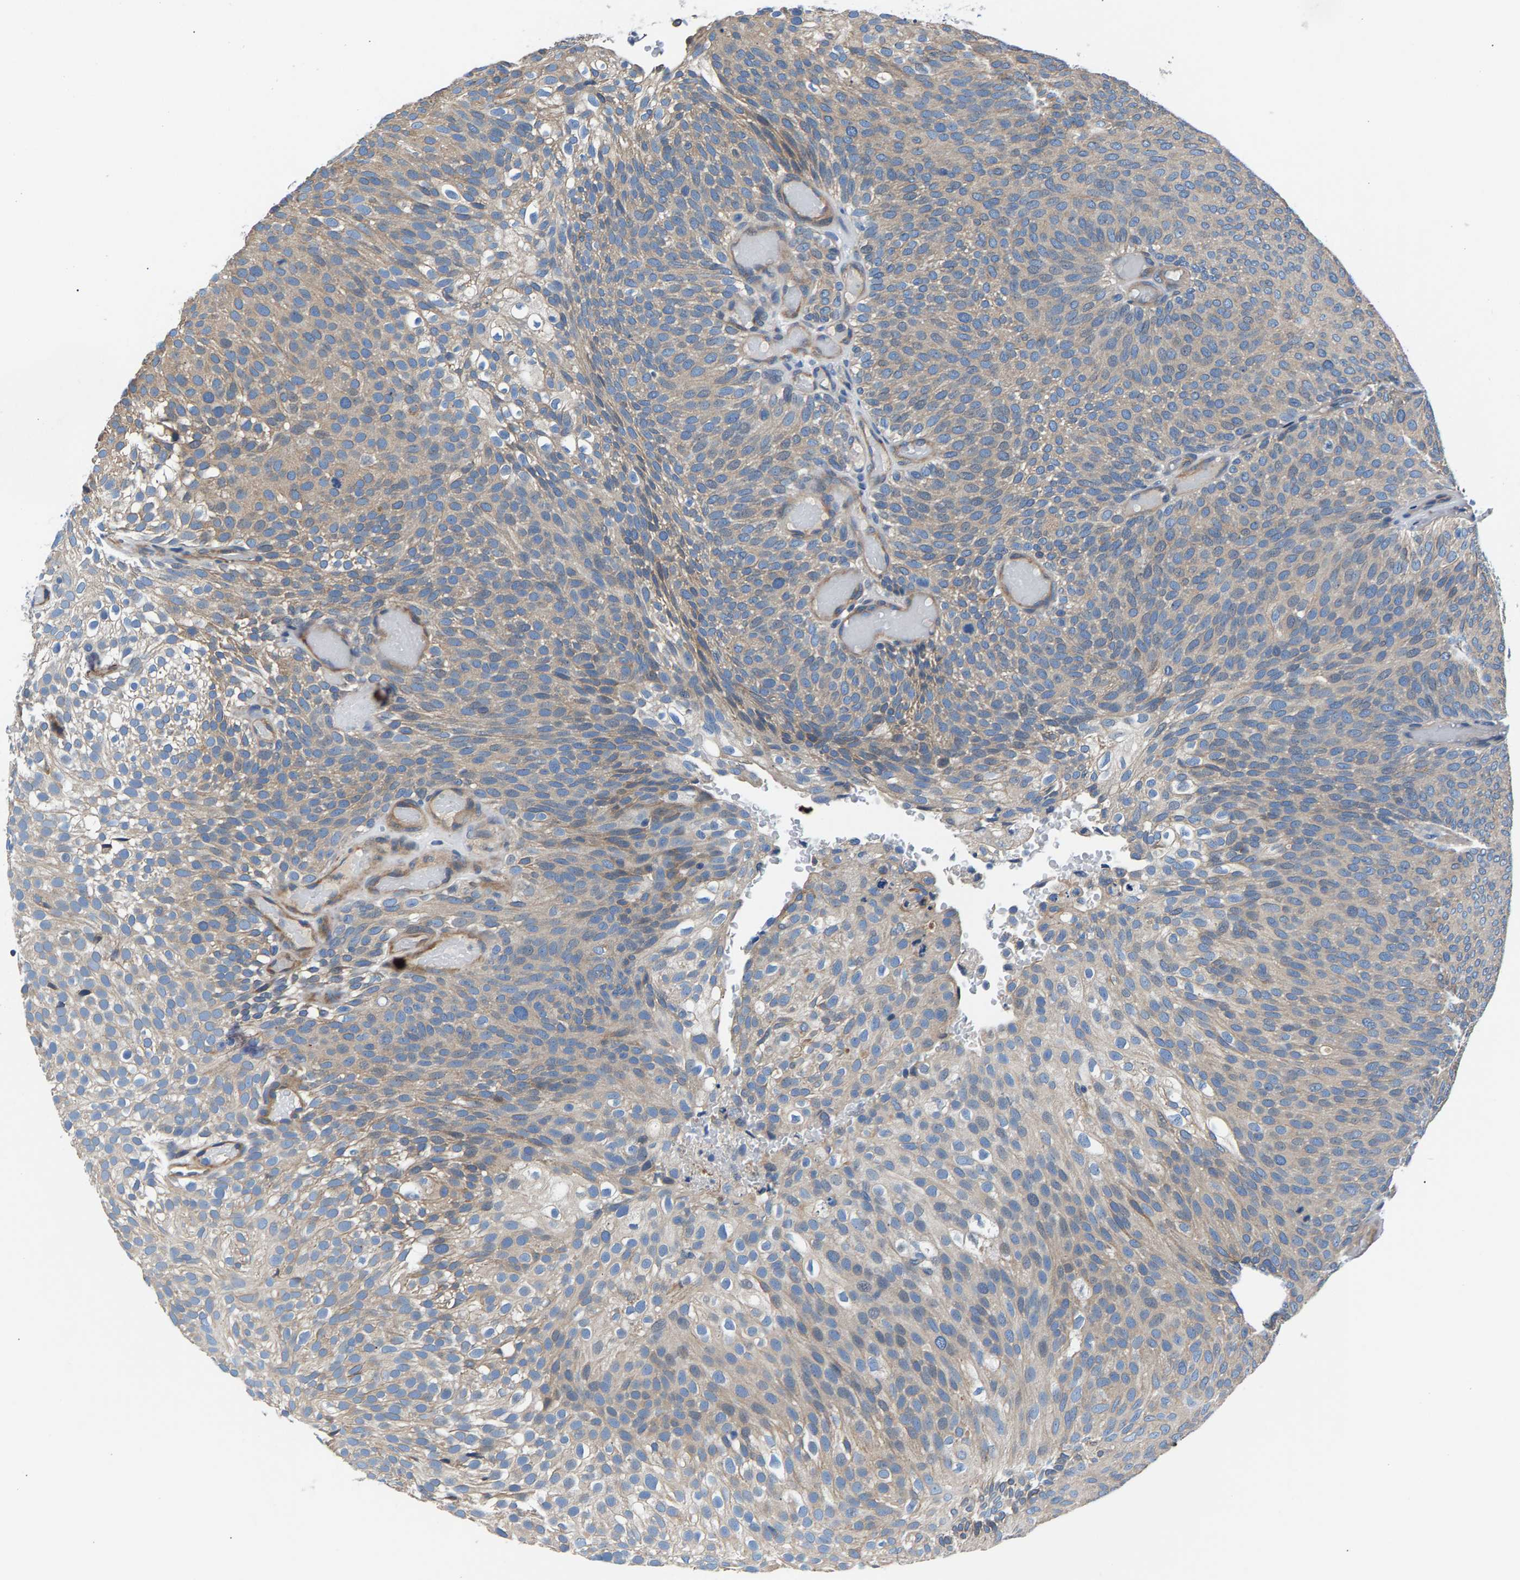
{"staining": {"intensity": "weak", "quantity": ">75%", "location": "cytoplasmic/membranous"}, "tissue": "urothelial cancer", "cell_type": "Tumor cells", "image_type": "cancer", "snomed": [{"axis": "morphology", "description": "Urothelial carcinoma, Low grade"}, {"axis": "topography", "description": "Urinary bladder"}], "caption": "Urothelial carcinoma (low-grade) stained for a protein demonstrates weak cytoplasmic/membranous positivity in tumor cells.", "gene": "CDRT4", "patient": {"sex": "male", "age": 78}}